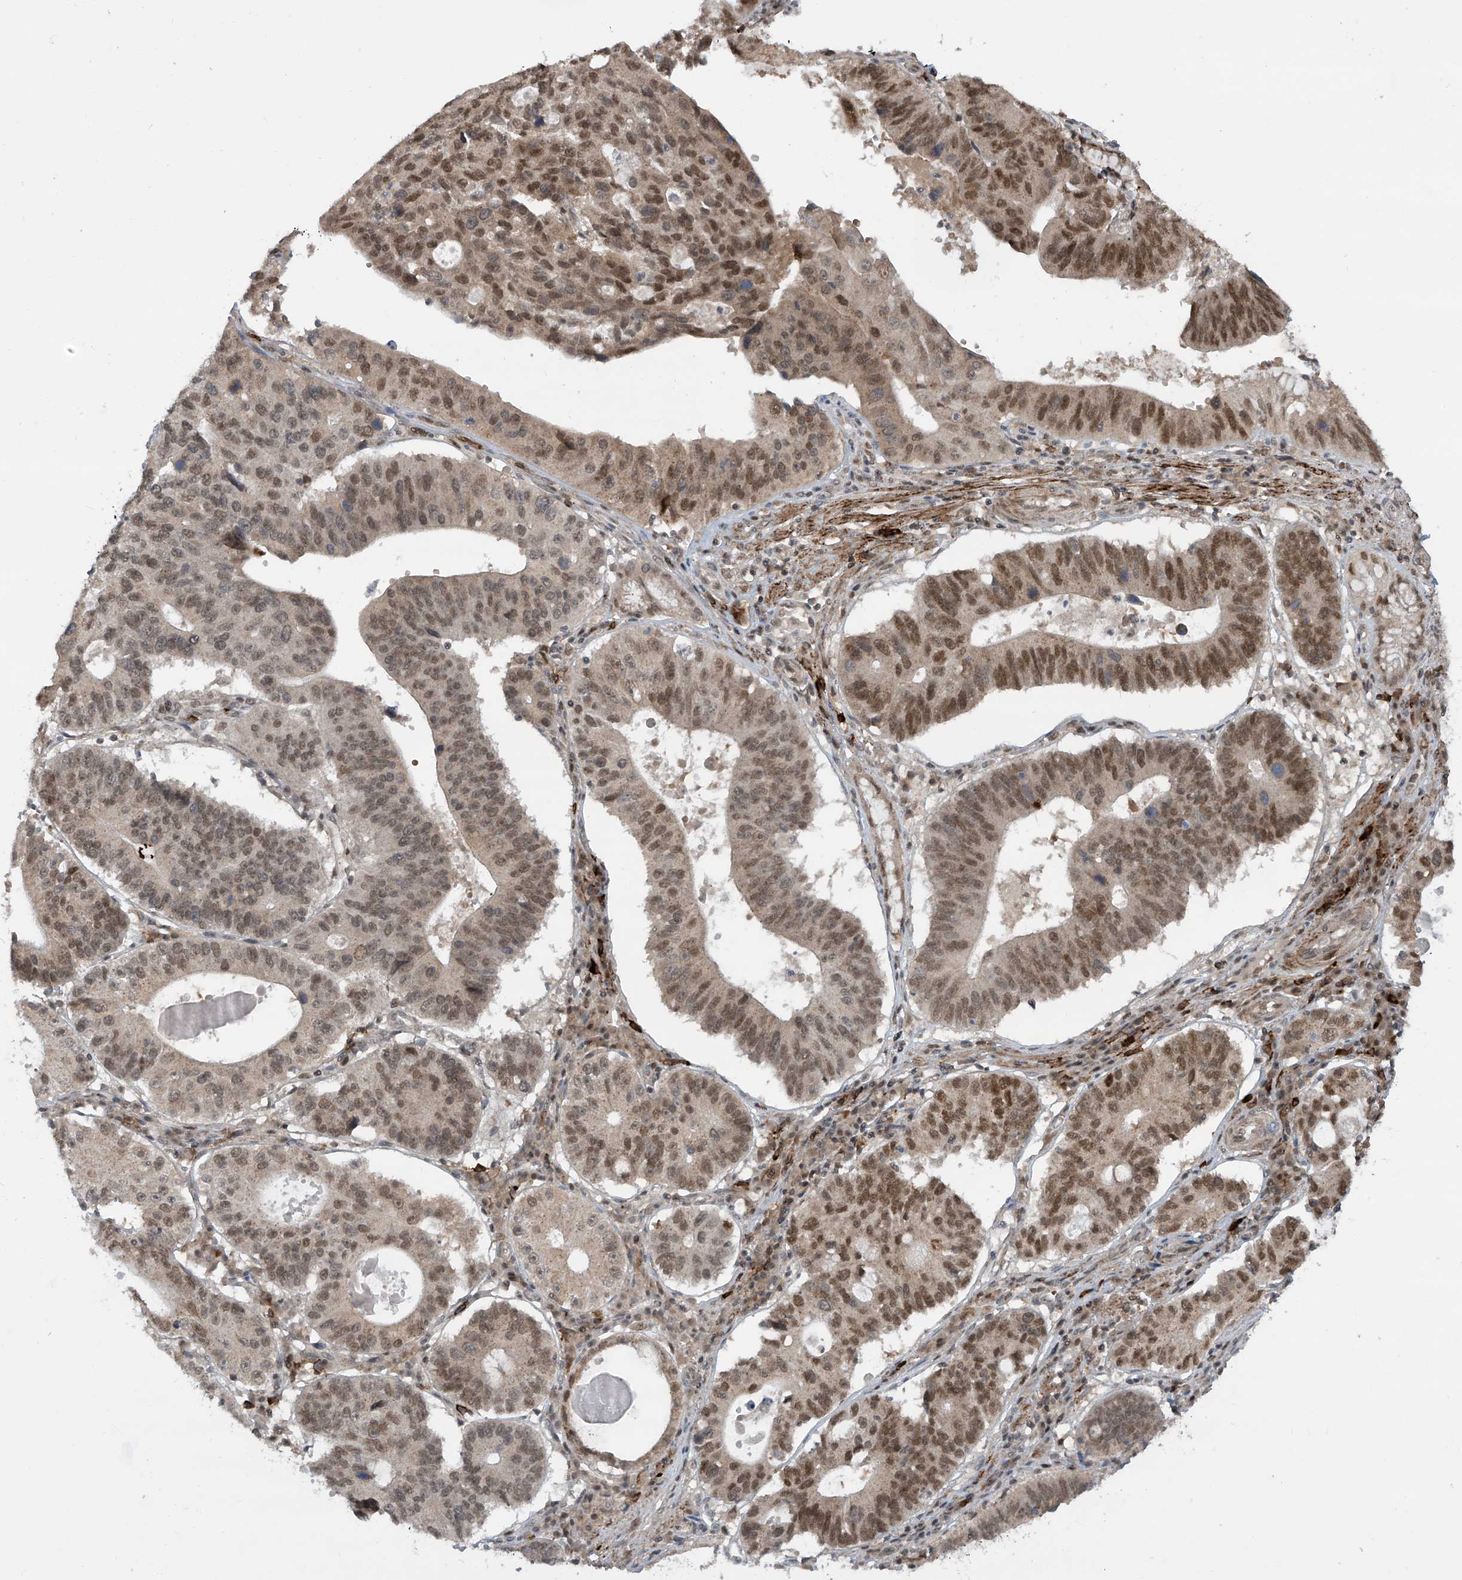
{"staining": {"intensity": "moderate", "quantity": ">75%", "location": "nuclear"}, "tissue": "stomach cancer", "cell_type": "Tumor cells", "image_type": "cancer", "snomed": [{"axis": "morphology", "description": "Adenocarcinoma, NOS"}, {"axis": "topography", "description": "Stomach"}], "caption": "Immunohistochemistry (IHC) image of neoplastic tissue: human stomach cancer stained using immunohistochemistry exhibits medium levels of moderate protein expression localized specifically in the nuclear of tumor cells, appearing as a nuclear brown color.", "gene": "LAGE3", "patient": {"sex": "male", "age": 59}}